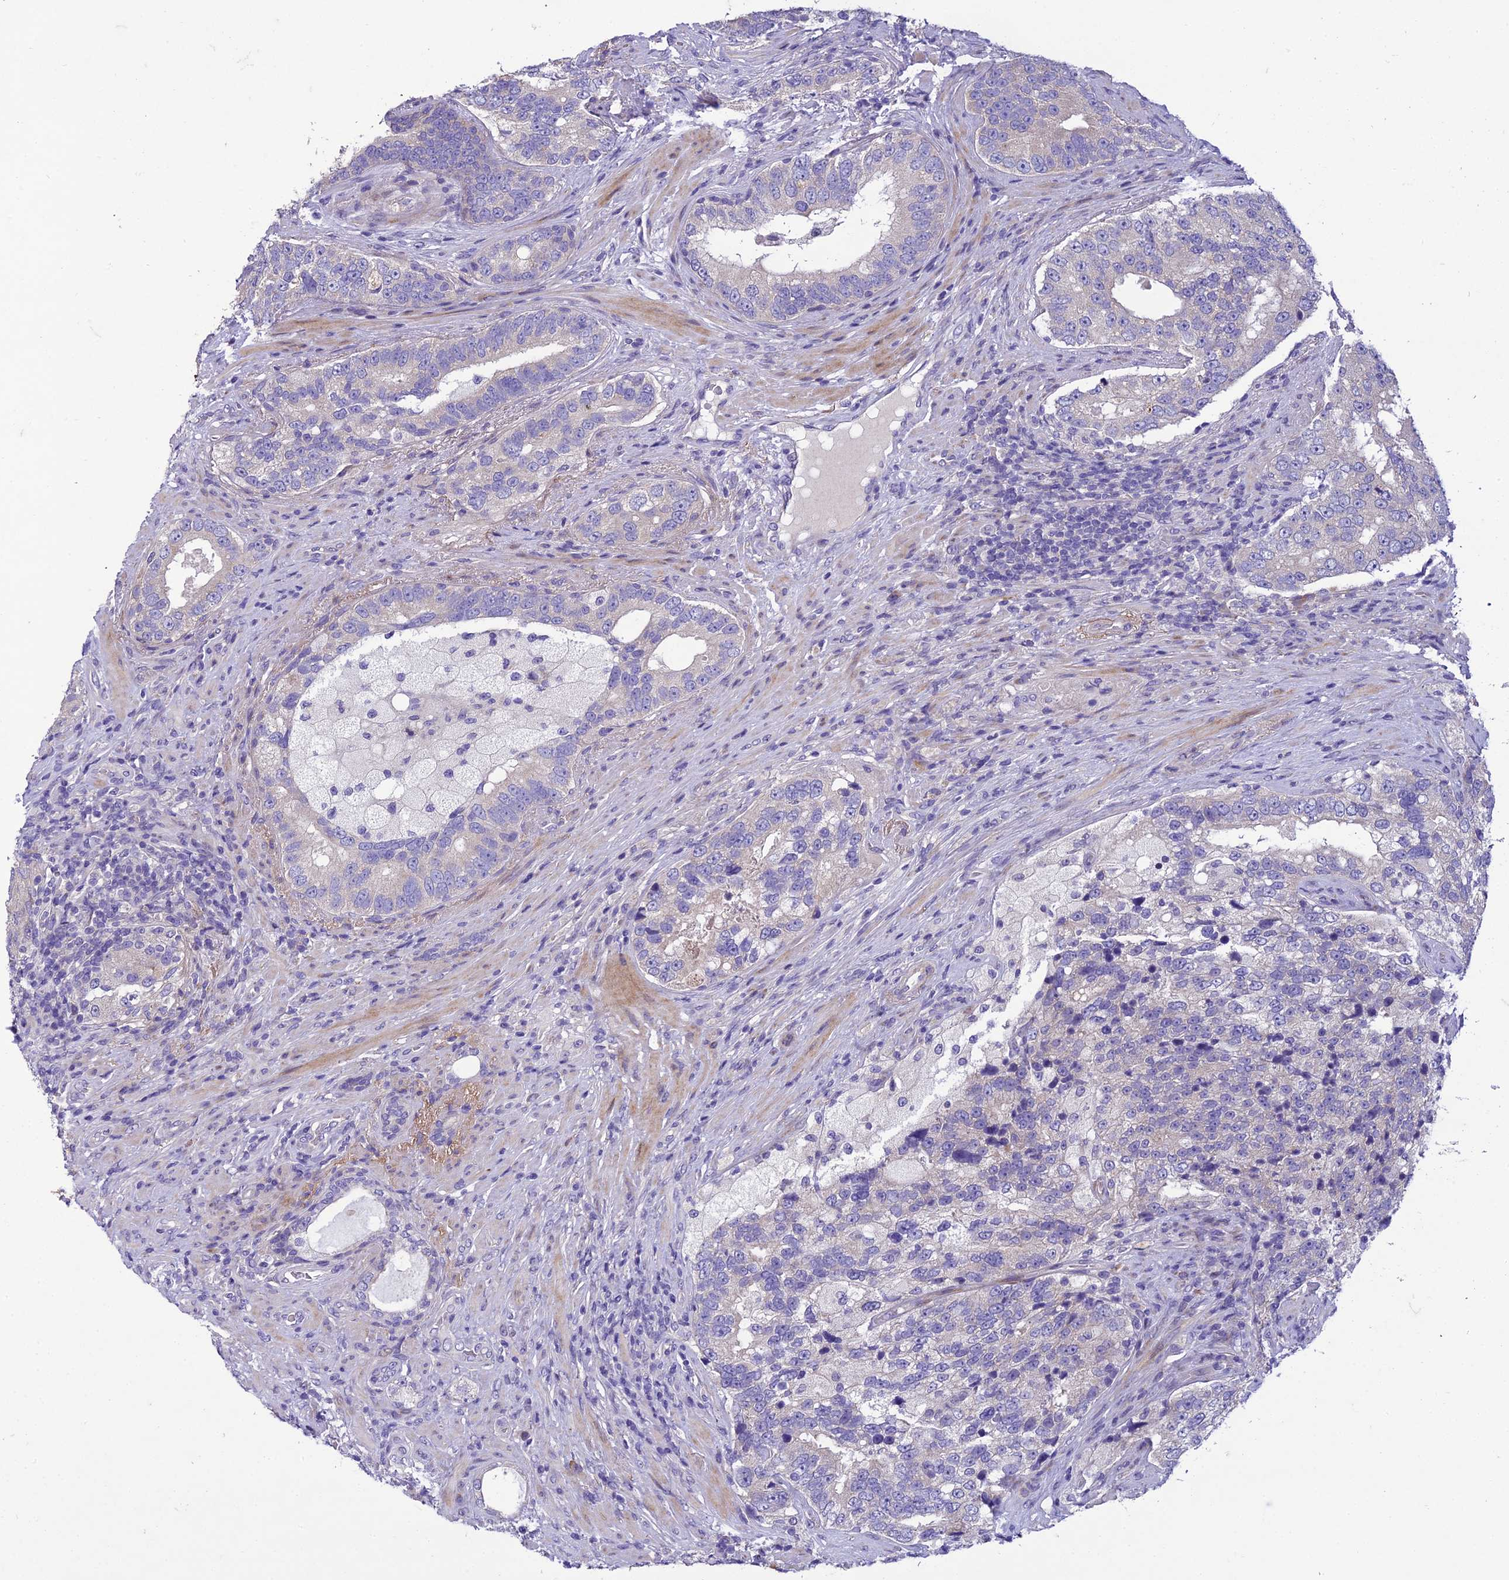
{"staining": {"intensity": "negative", "quantity": "none", "location": "none"}, "tissue": "prostate cancer", "cell_type": "Tumor cells", "image_type": "cancer", "snomed": [{"axis": "morphology", "description": "Adenocarcinoma, High grade"}, {"axis": "topography", "description": "Prostate"}], "caption": "This is an immunohistochemistry photomicrograph of prostate cancer (adenocarcinoma (high-grade)). There is no expression in tumor cells.", "gene": "ADIPOR2", "patient": {"sex": "male", "age": 70}}